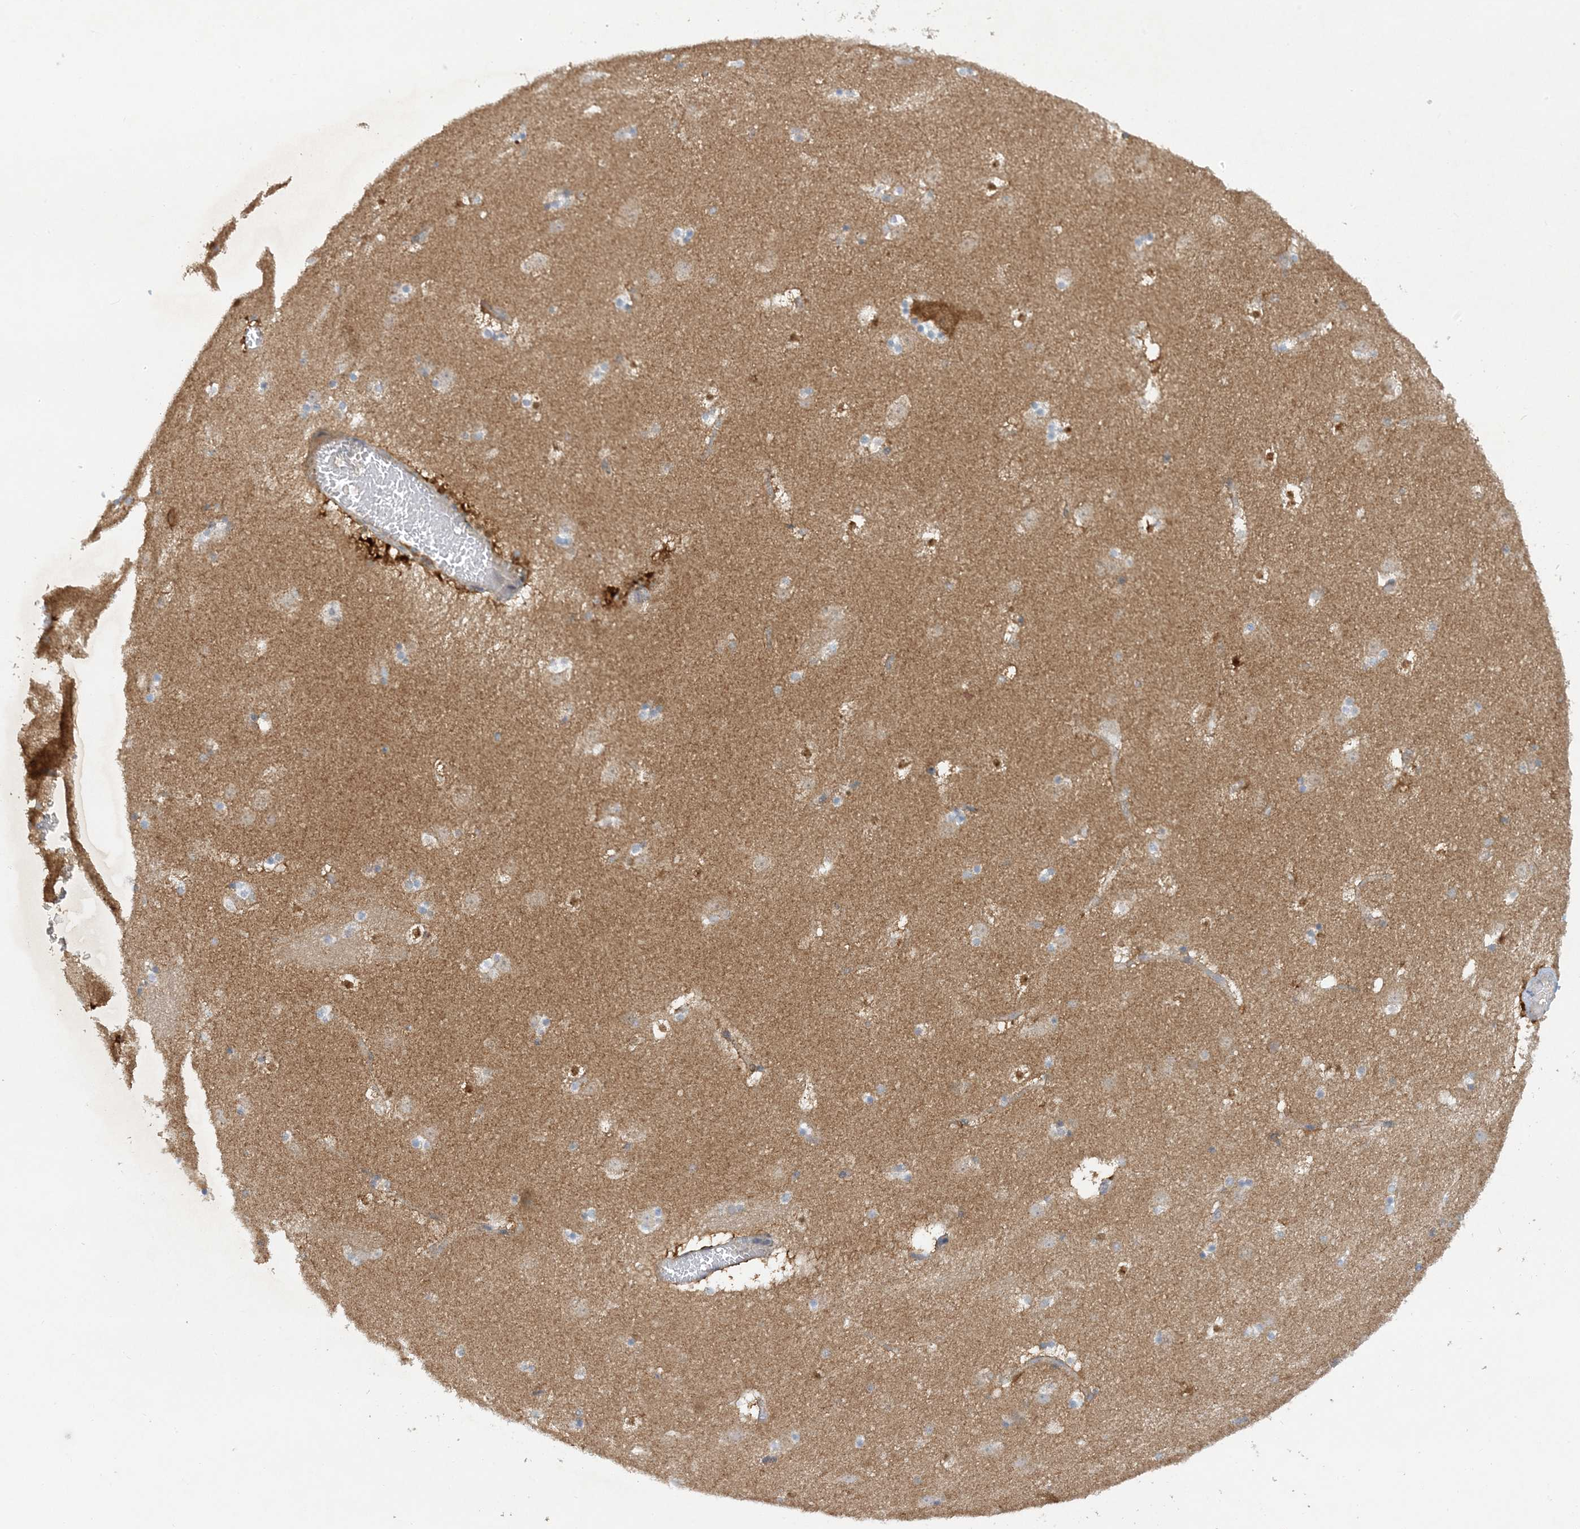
{"staining": {"intensity": "strong", "quantity": "<25%", "location": "cytoplasmic/membranous,nuclear"}, "tissue": "caudate", "cell_type": "Glial cells", "image_type": "normal", "snomed": [{"axis": "morphology", "description": "Normal tissue, NOS"}, {"axis": "topography", "description": "Lateral ventricle wall"}], "caption": "Brown immunohistochemical staining in benign caudate displays strong cytoplasmic/membranous,nuclear staining in approximately <25% of glial cells.", "gene": "PHACTR2", "patient": {"sex": "male", "age": 45}}